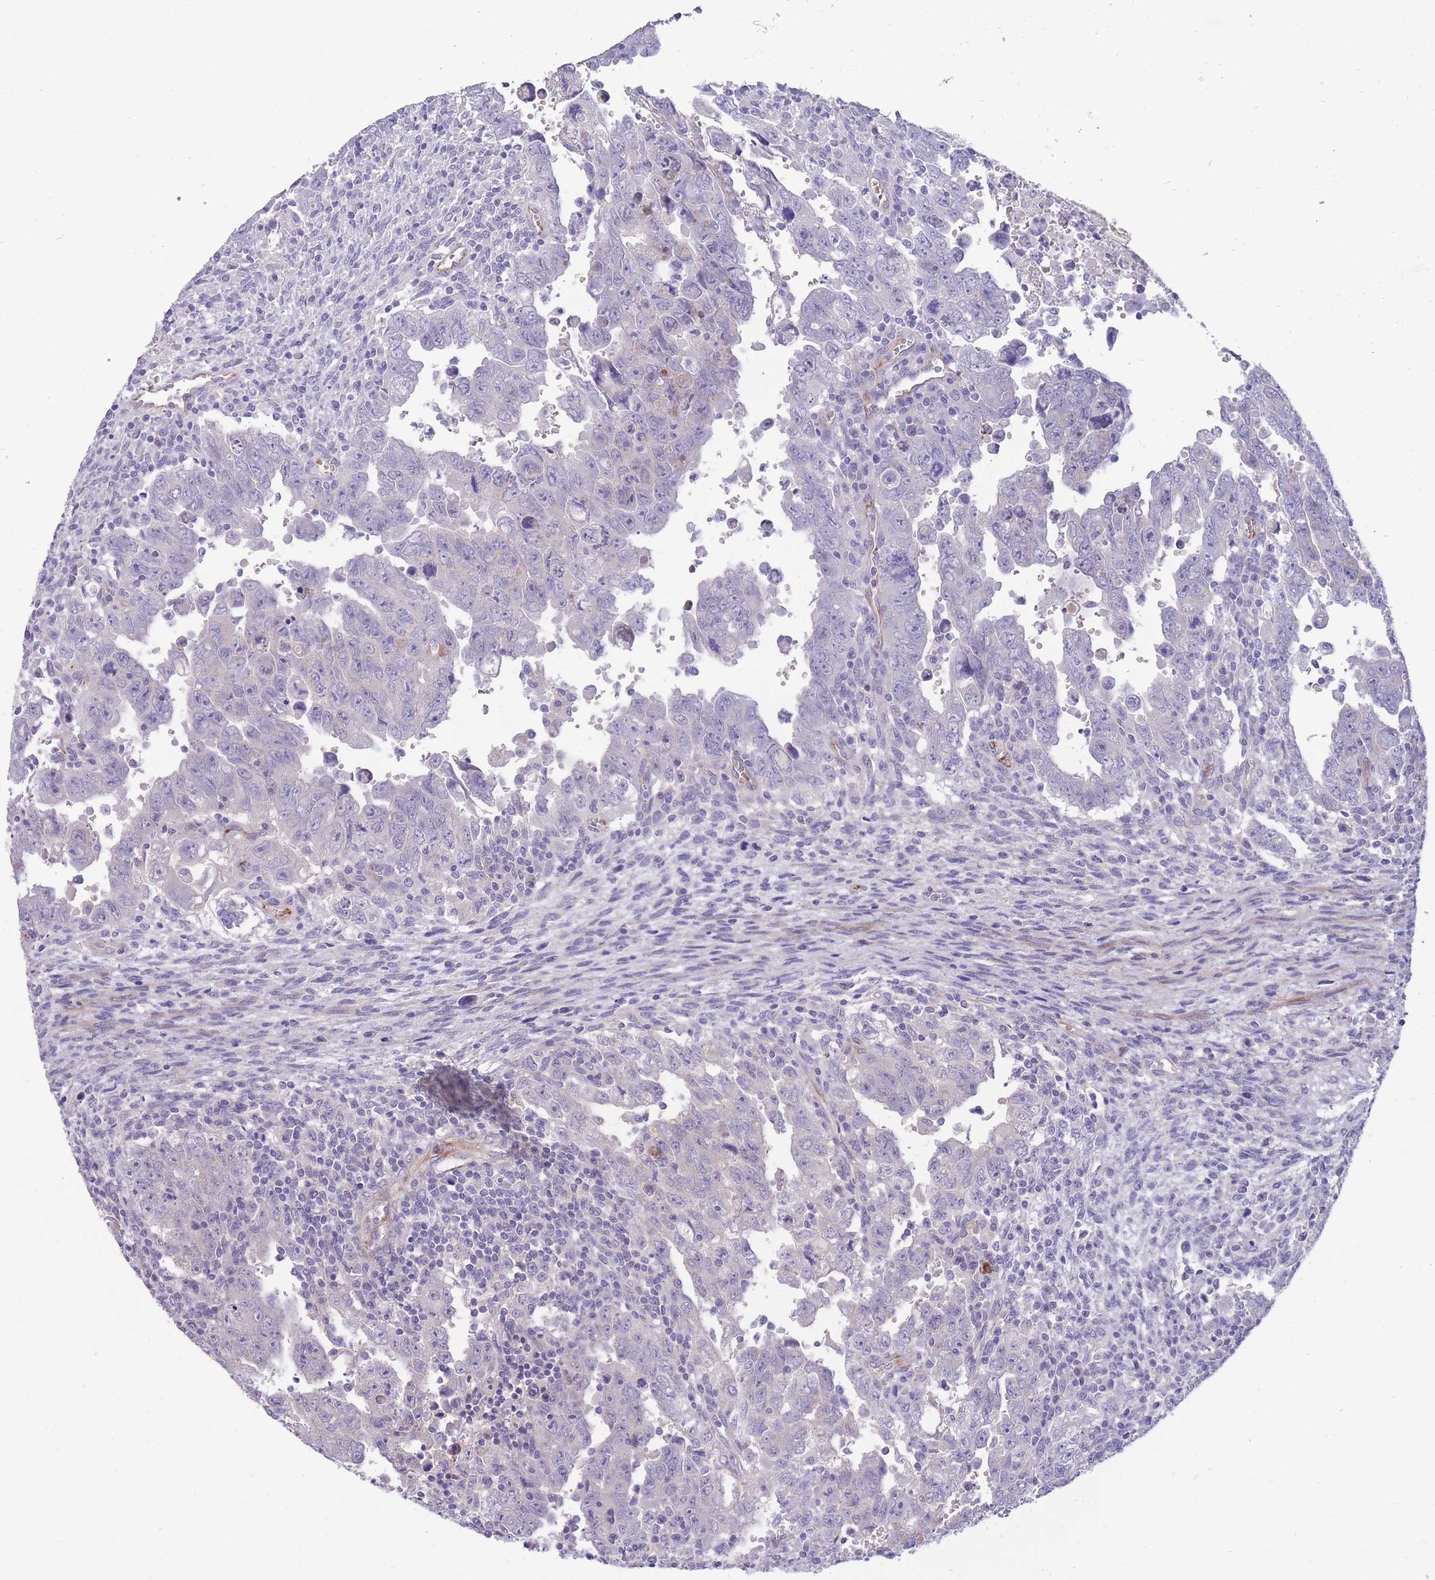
{"staining": {"intensity": "negative", "quantity": "none", "location": "none"}, "tissue": "testis cancer", "cell_type": "Tumor cells", "image_type": "cancer", "snomed": [{"axis": "morphology", "description": "Carcinoma, Embryonal, NOS"}, {"axis": "topography", "description": "Testis"}], "caption": "IHC histopathology image of neoplastic tissue: testis cancer stained with DAB demonstrates no significant protein positivity in tumor cells.", "gene": "RGS11", "patient": {"sex": "male", "age": 28}}